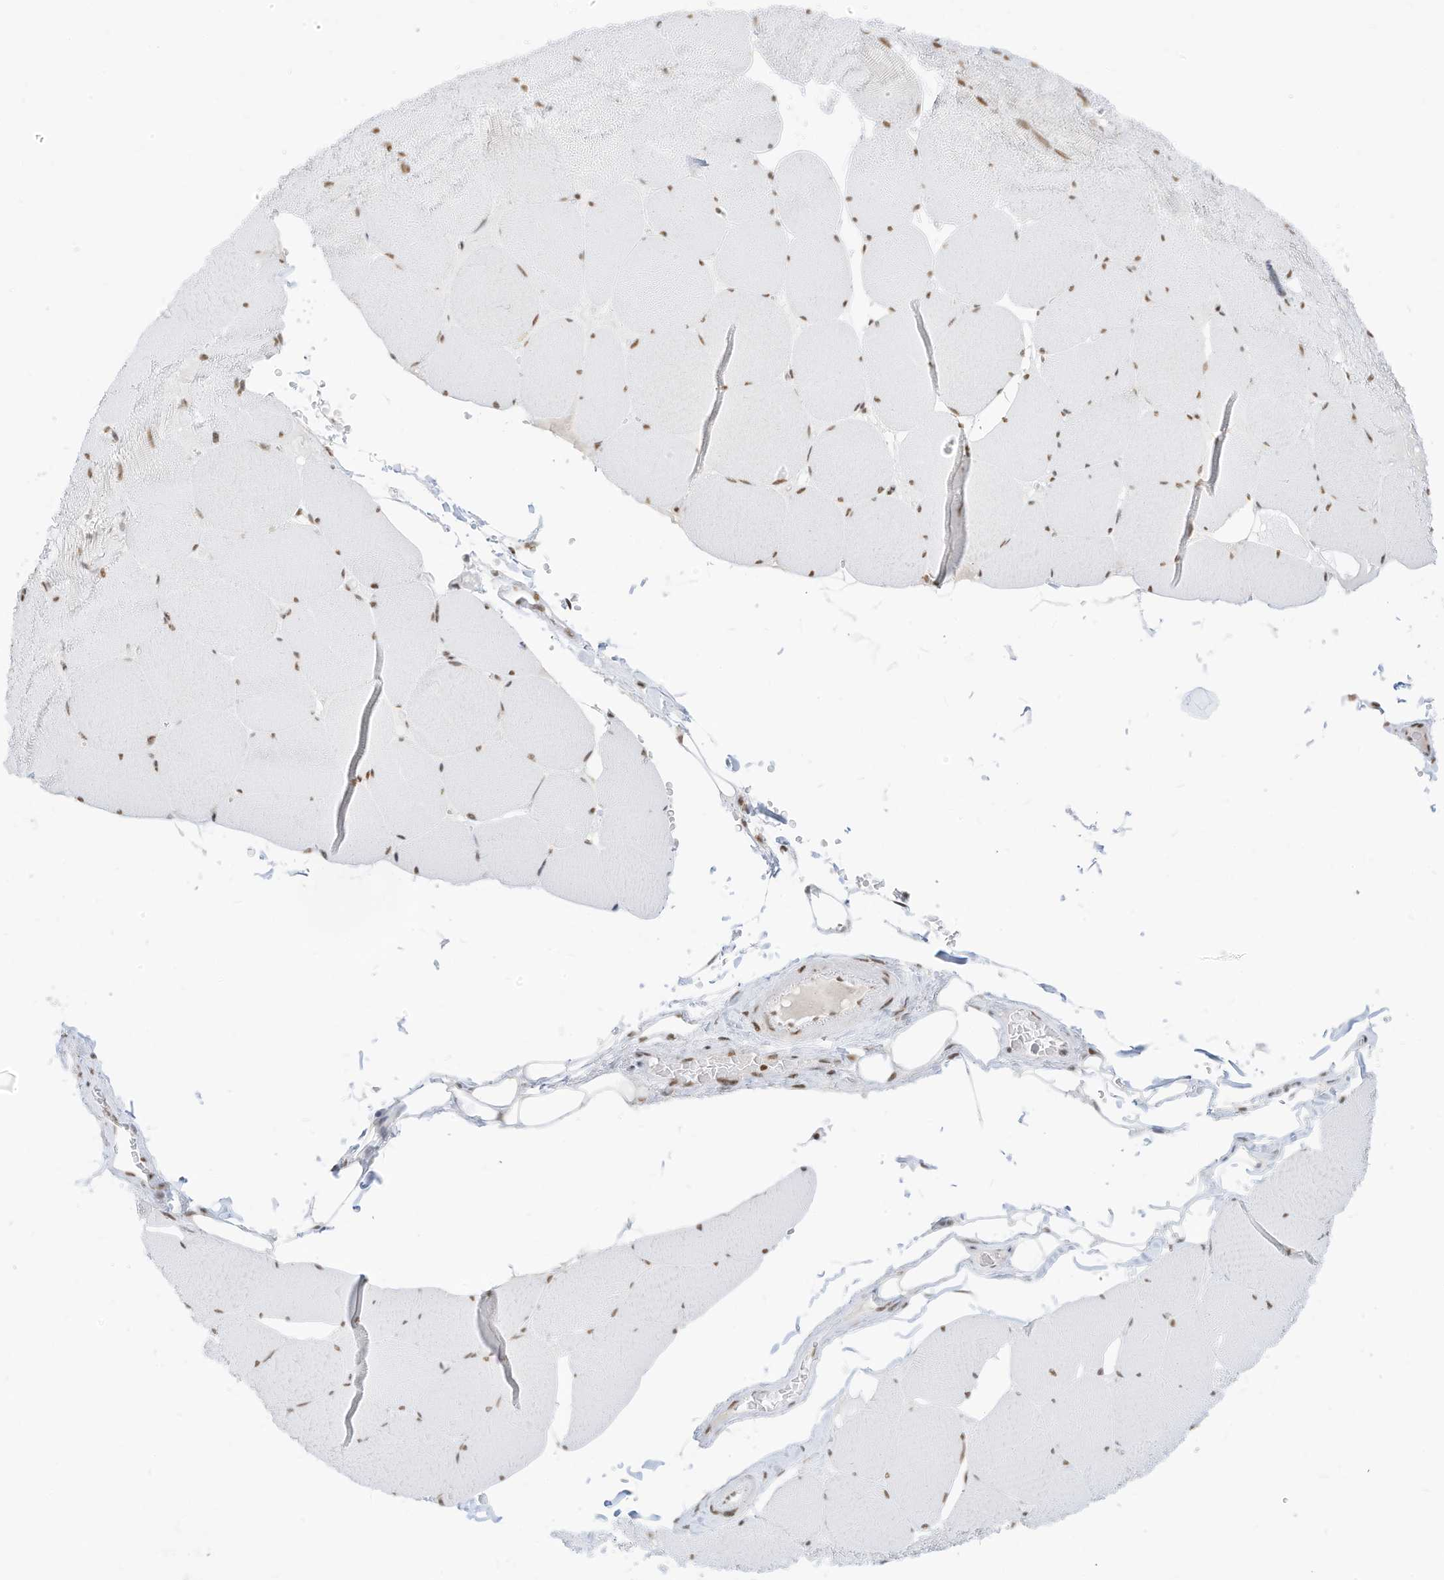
{"staining": {"intensity": "moderate", "quantity": ">75%", "location": "nuclear"}, "tissue": "skeletal muscle", "cell_type": "Myocytes", "image_type": "normal", "snomed": [{"axis": "morphology", "description": "Normal tissue, NOS"}, {"axis": "topography", "description": "Skeletal muscle"}, {"axis": "topography", "description": "Head-Neck"}], "caption": "Immunohistochemical staining of normal human skeletal muscle exhibits >75% levels of moderate nuclear protein expression in about >75% of myocytes. (DAB (3,3'-diaminobenzidine) IHC with brightfield microscopy, high magnification).", "gene": "SMARCA2", "patient": {"sex": "male", "age": 66}}